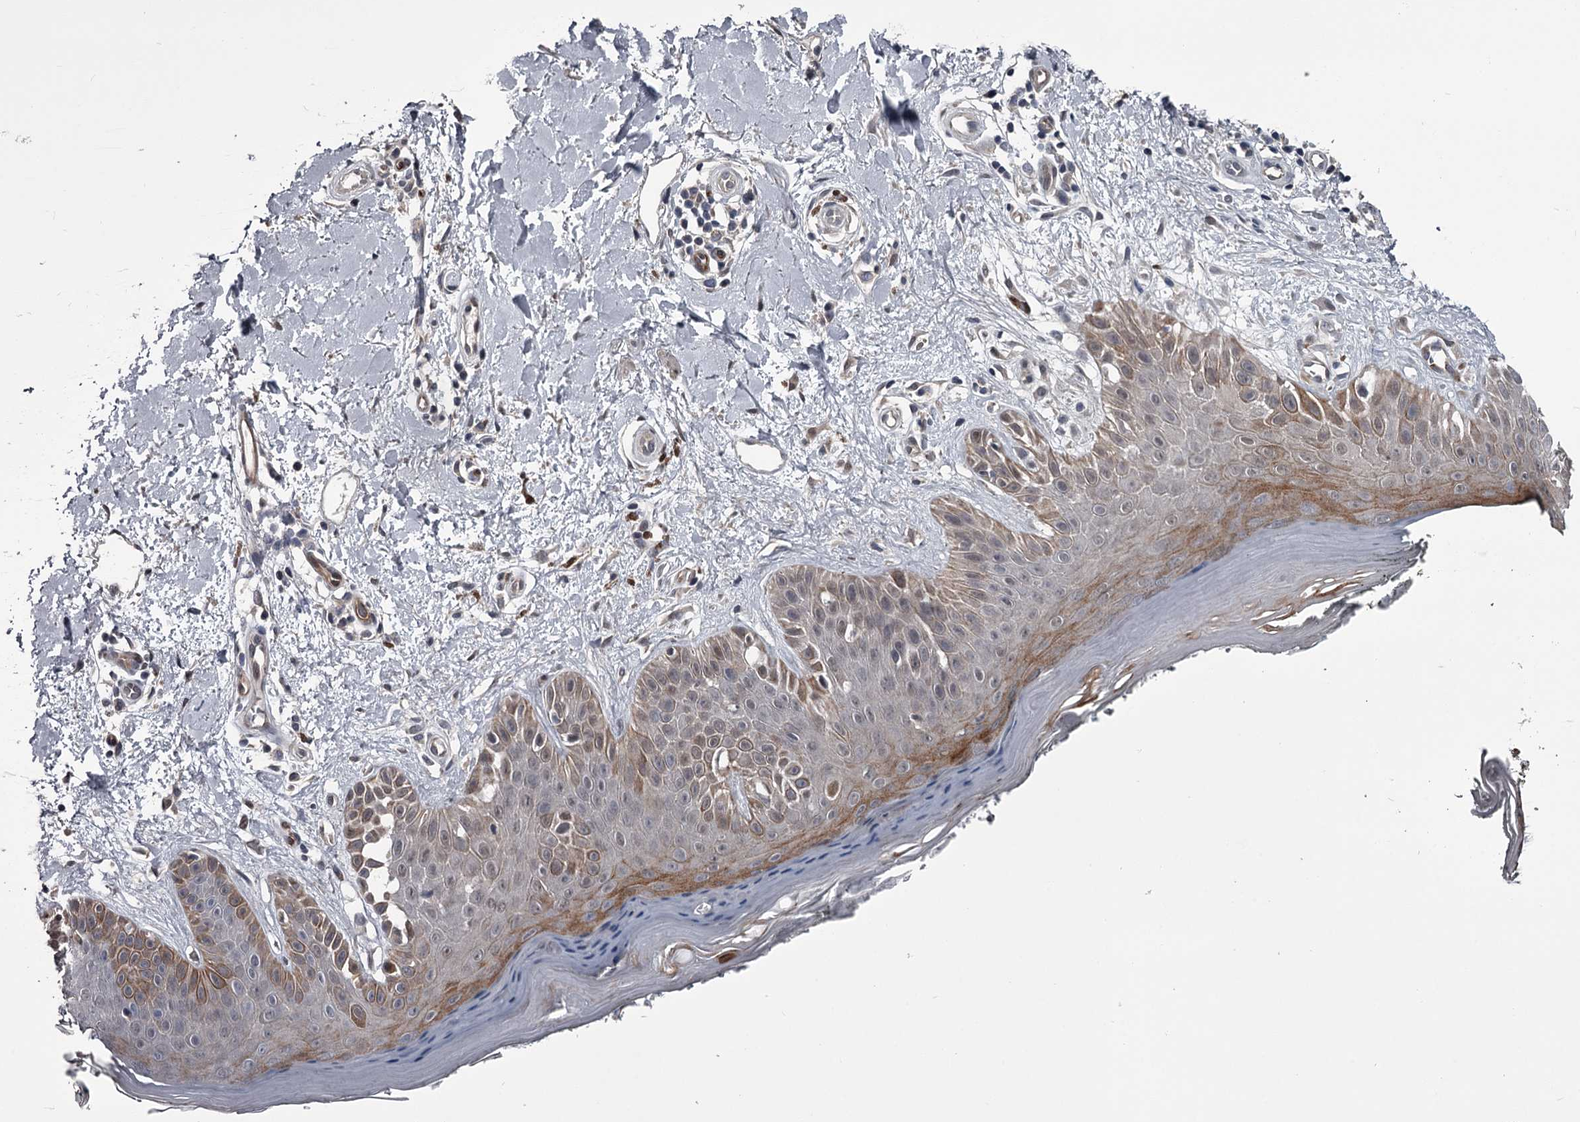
{"staining": {"intensity": "negative", "quantity": "none", "location": "none"}, "tissue": "skin", "cell_type": "Fibroblasts", "image_type": "normal", "snomed": [{"axis": "morphology", "description": "Normal tissue, NOS"}, {"axis": "topography", "description": "Skin"}], "caption": "High magnification brightfield microscopy of unremarkable skin stained with DAB (brown) and counterstained with hematoxylin (blue): fibroblasts show no significant staining. (DAB (3,3'-diaminobenzidine) immunohistochemistry, high magnification).", "gene": "PRPF40B", "patient": {"sex": "female", "age": 64}}